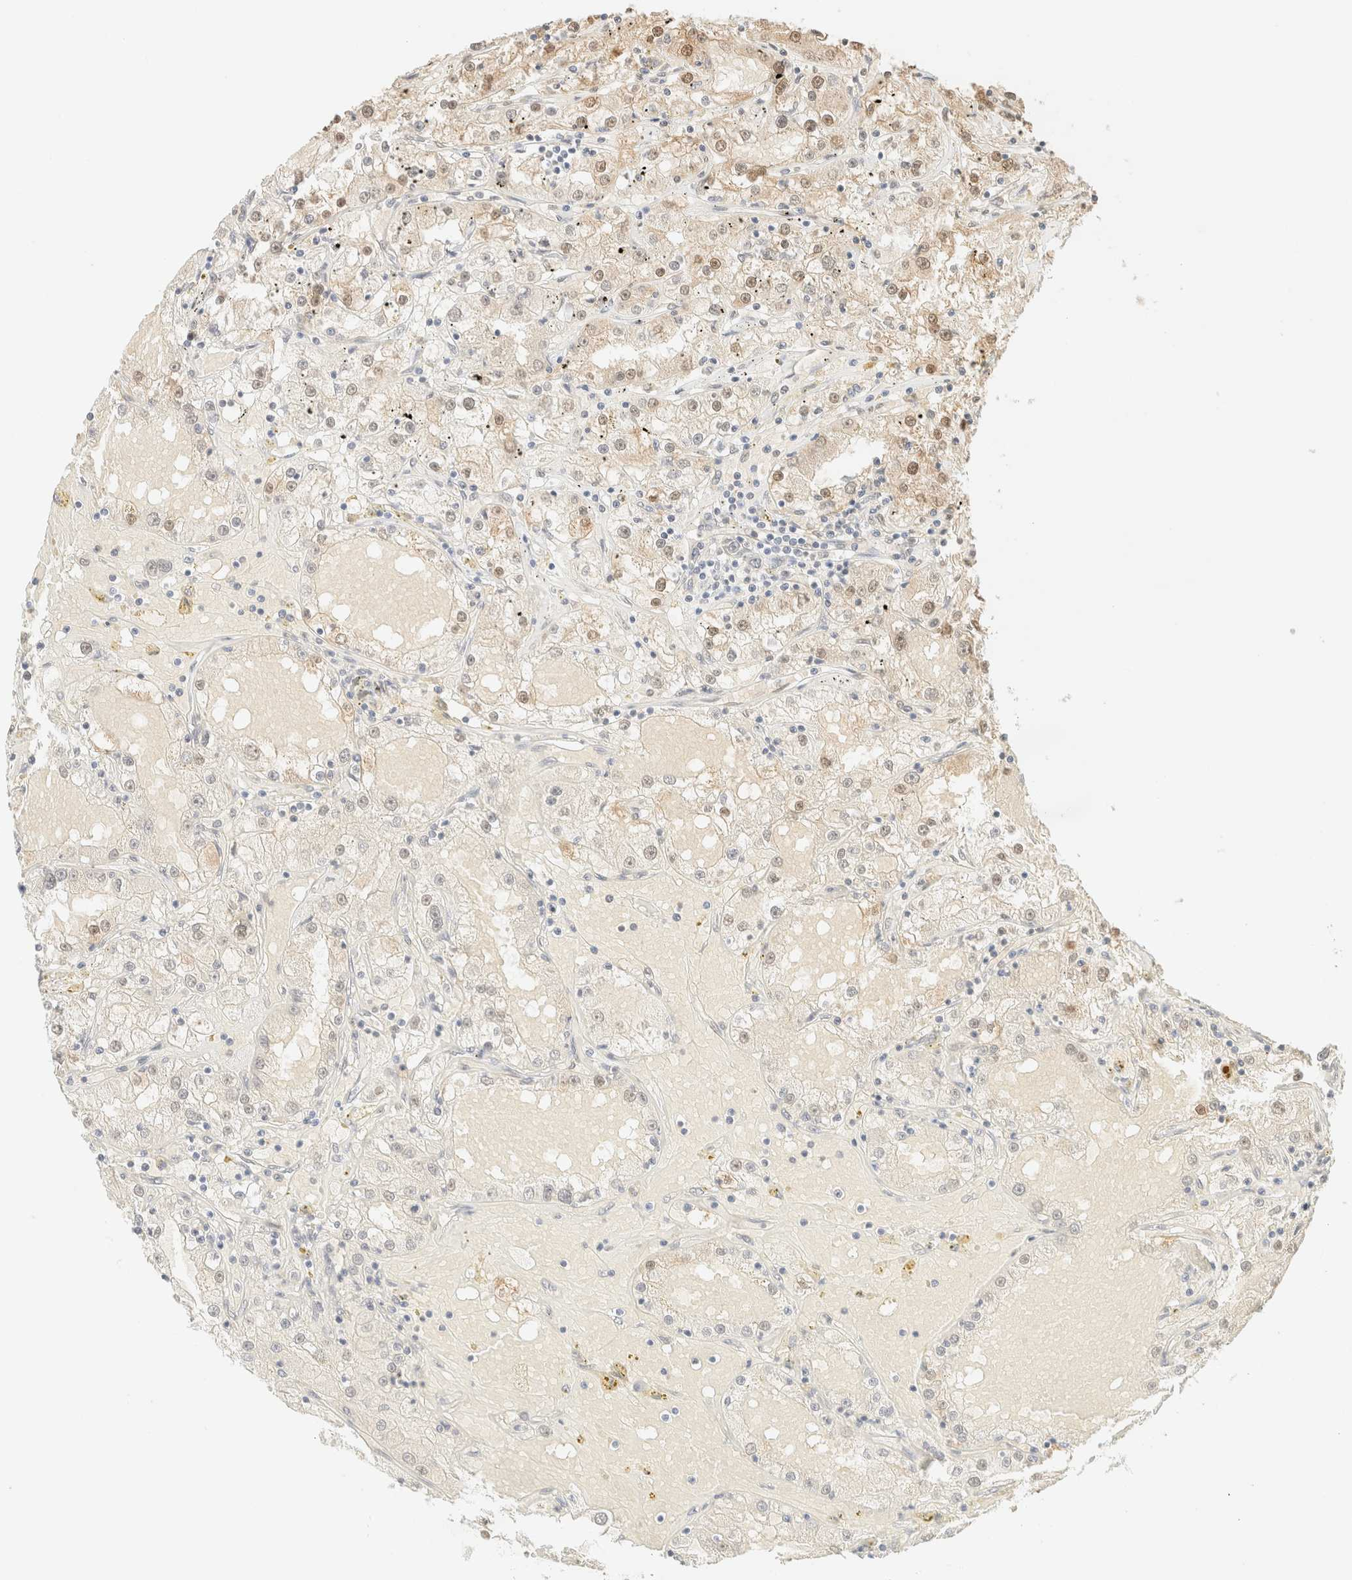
{"staining": {"intensity": "weak", "quantity": "25%-75%", "location": "nuclear"}, "tissue": "renal cancer", "cell_type": "Tumor cells", "image_type": "cancer", "snomed": [{"axis": "morphology", "description": "Adenocarcinoma, NOS"}, {"axis": "topography", "description": "Kidney"}], "caption": "Protein expression analysis of renal cancer (adenocarcinoma) demonstrates weak nuclear expression in about 25%-75% of tumor cells. Ihc stains the protein in brown and the nuclei are stained blue.", "gene": "S100A13", "patient": {"sex": "male", "age": 56}}